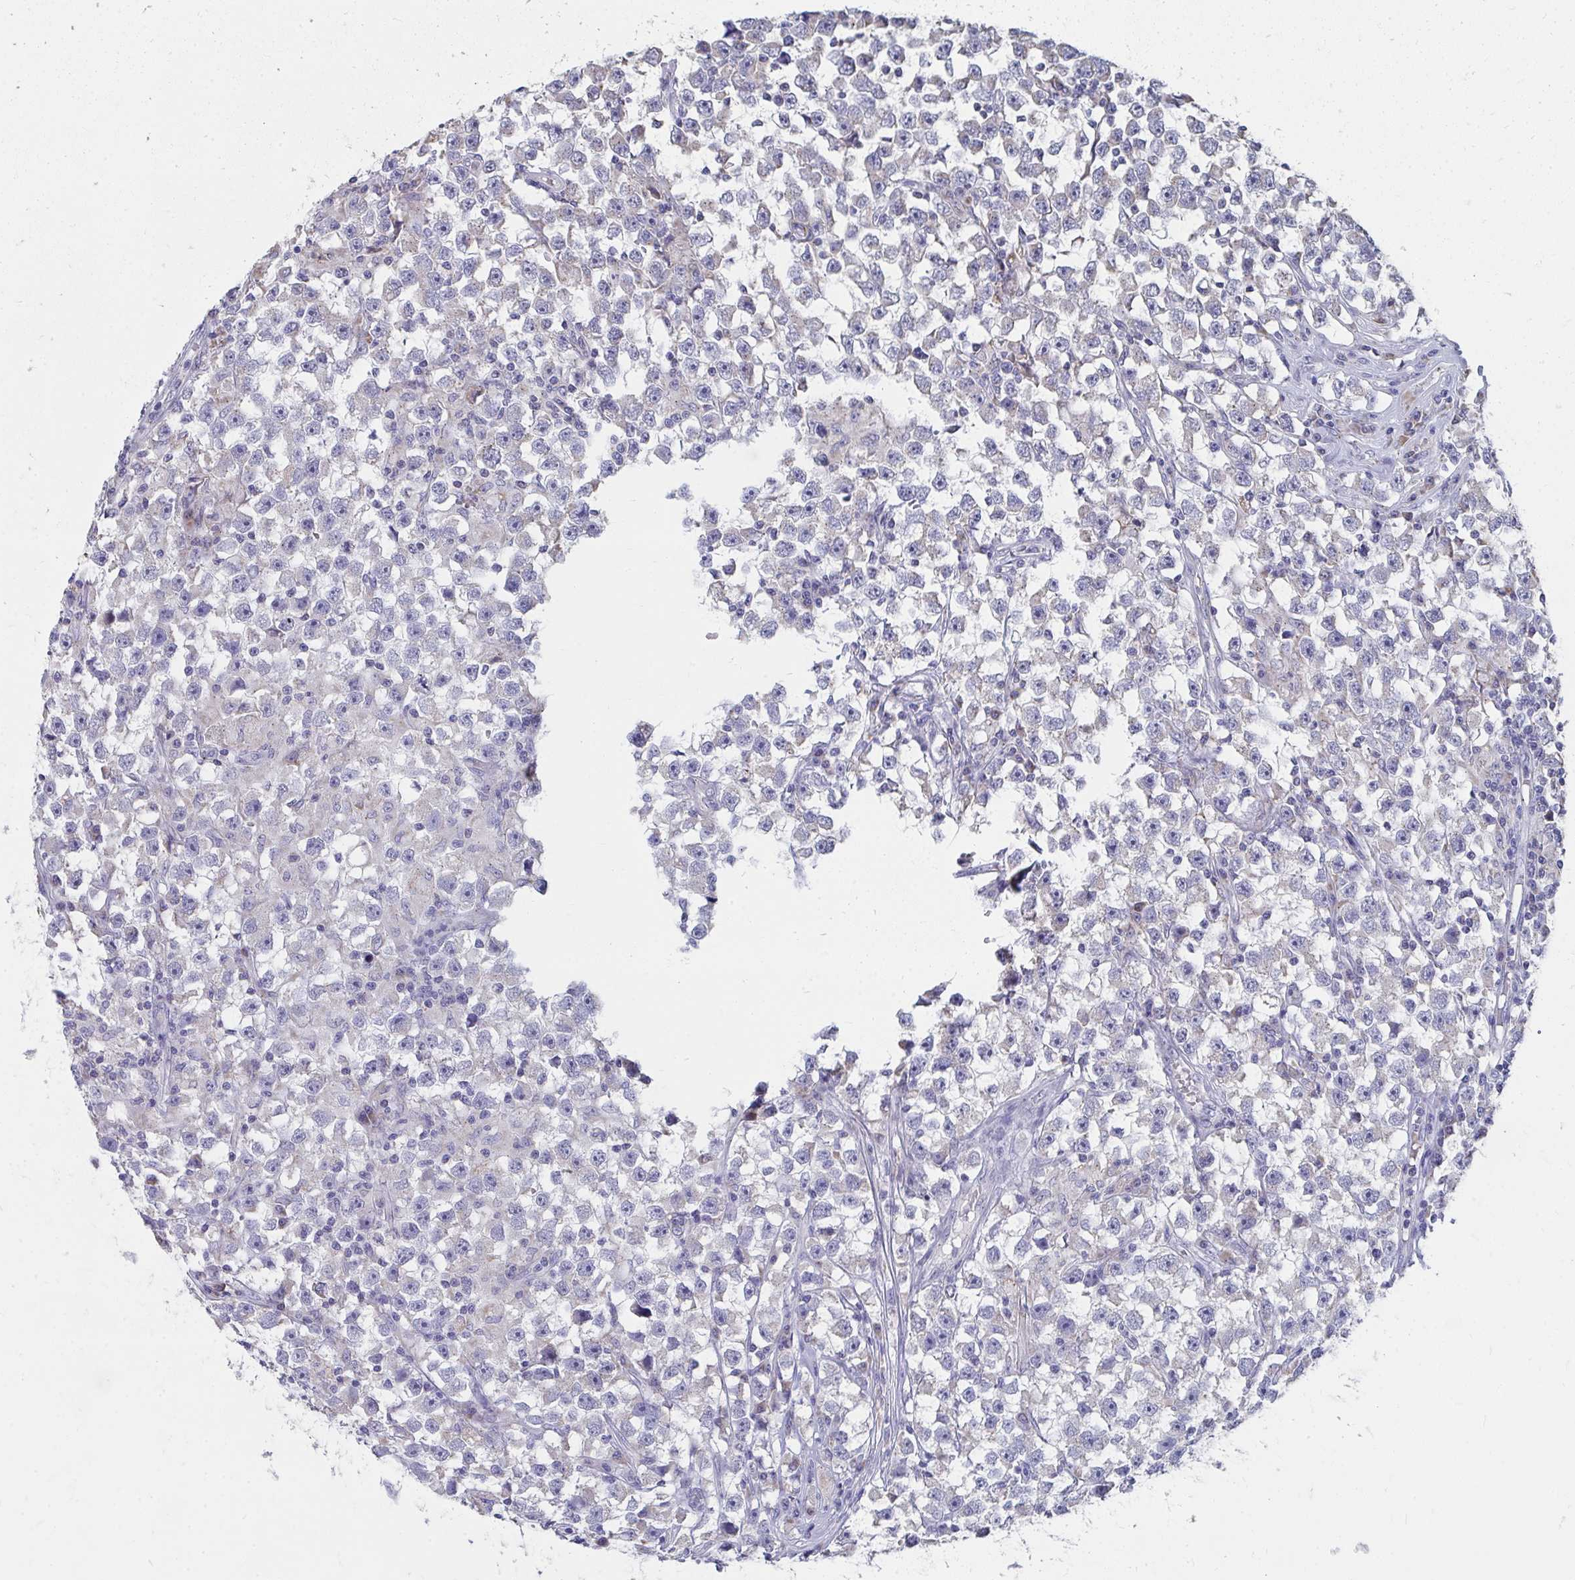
{"staining": {"intensity": "negative", "quantity": "none", "location": "none"}, "tissue": "testis cancer", "cell_type": "Tumor cells", "image_type": "cancer", "snomed": [{"axis": "morphology", "description": "Seminoma, NOS"}, {"axis": "topography", "description": "Testis"}], "caption": "A micrograph of seminoma (testis) stained for a protein reveals no brown staining in tumor cells. (Brightfield microscopy of DAB immunohistochemistry at high magnification).", "gene": "TMPRSS2", "patient": {"sex": "male", "age": 33}}